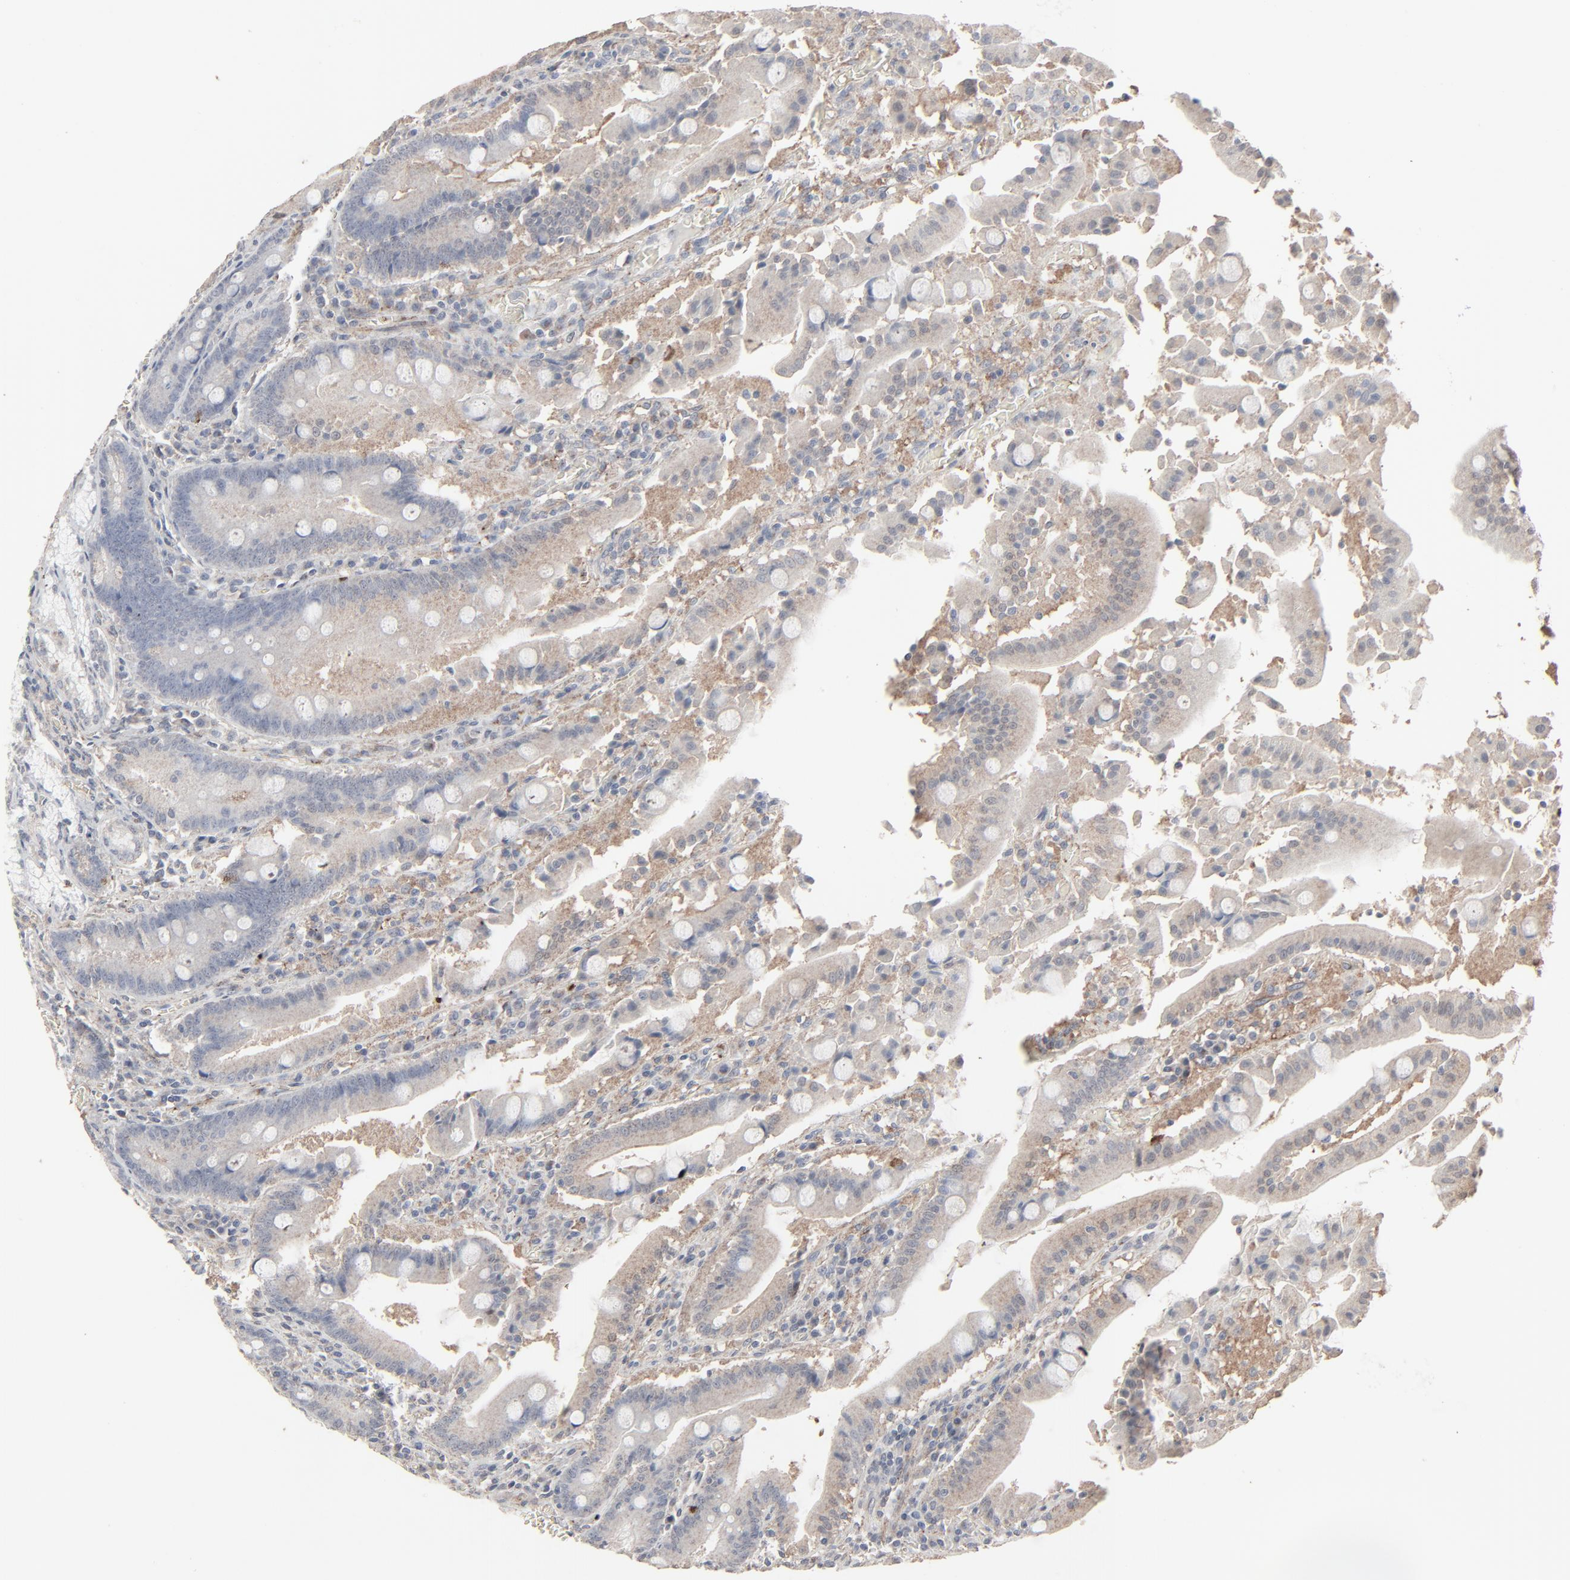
{"staining": {"intensity": "negative", "quantity": "none", "location": "none"}, "tissue": "stomach", "cell_type": "Glandular cells", "image_type": "normal", "snomed": [{"axis": "morphology", "description": "Normal tissue, NOS"}, {"axis": "topography", "description": "Stomach, lower"}], "caption": "An immunohistochemistry (IHC) histopathology image of normal stomach is shown. There is no staining in glandular cells of stomach. Brightfield microscopy of immunohistochemistry stained with DAB (3,3'-diaminobenzidine) (brown) and hematoxylin (blue), captured at high magnification.", "gene": "JAM3", "patient": {"sex": "male", "age": 56}}